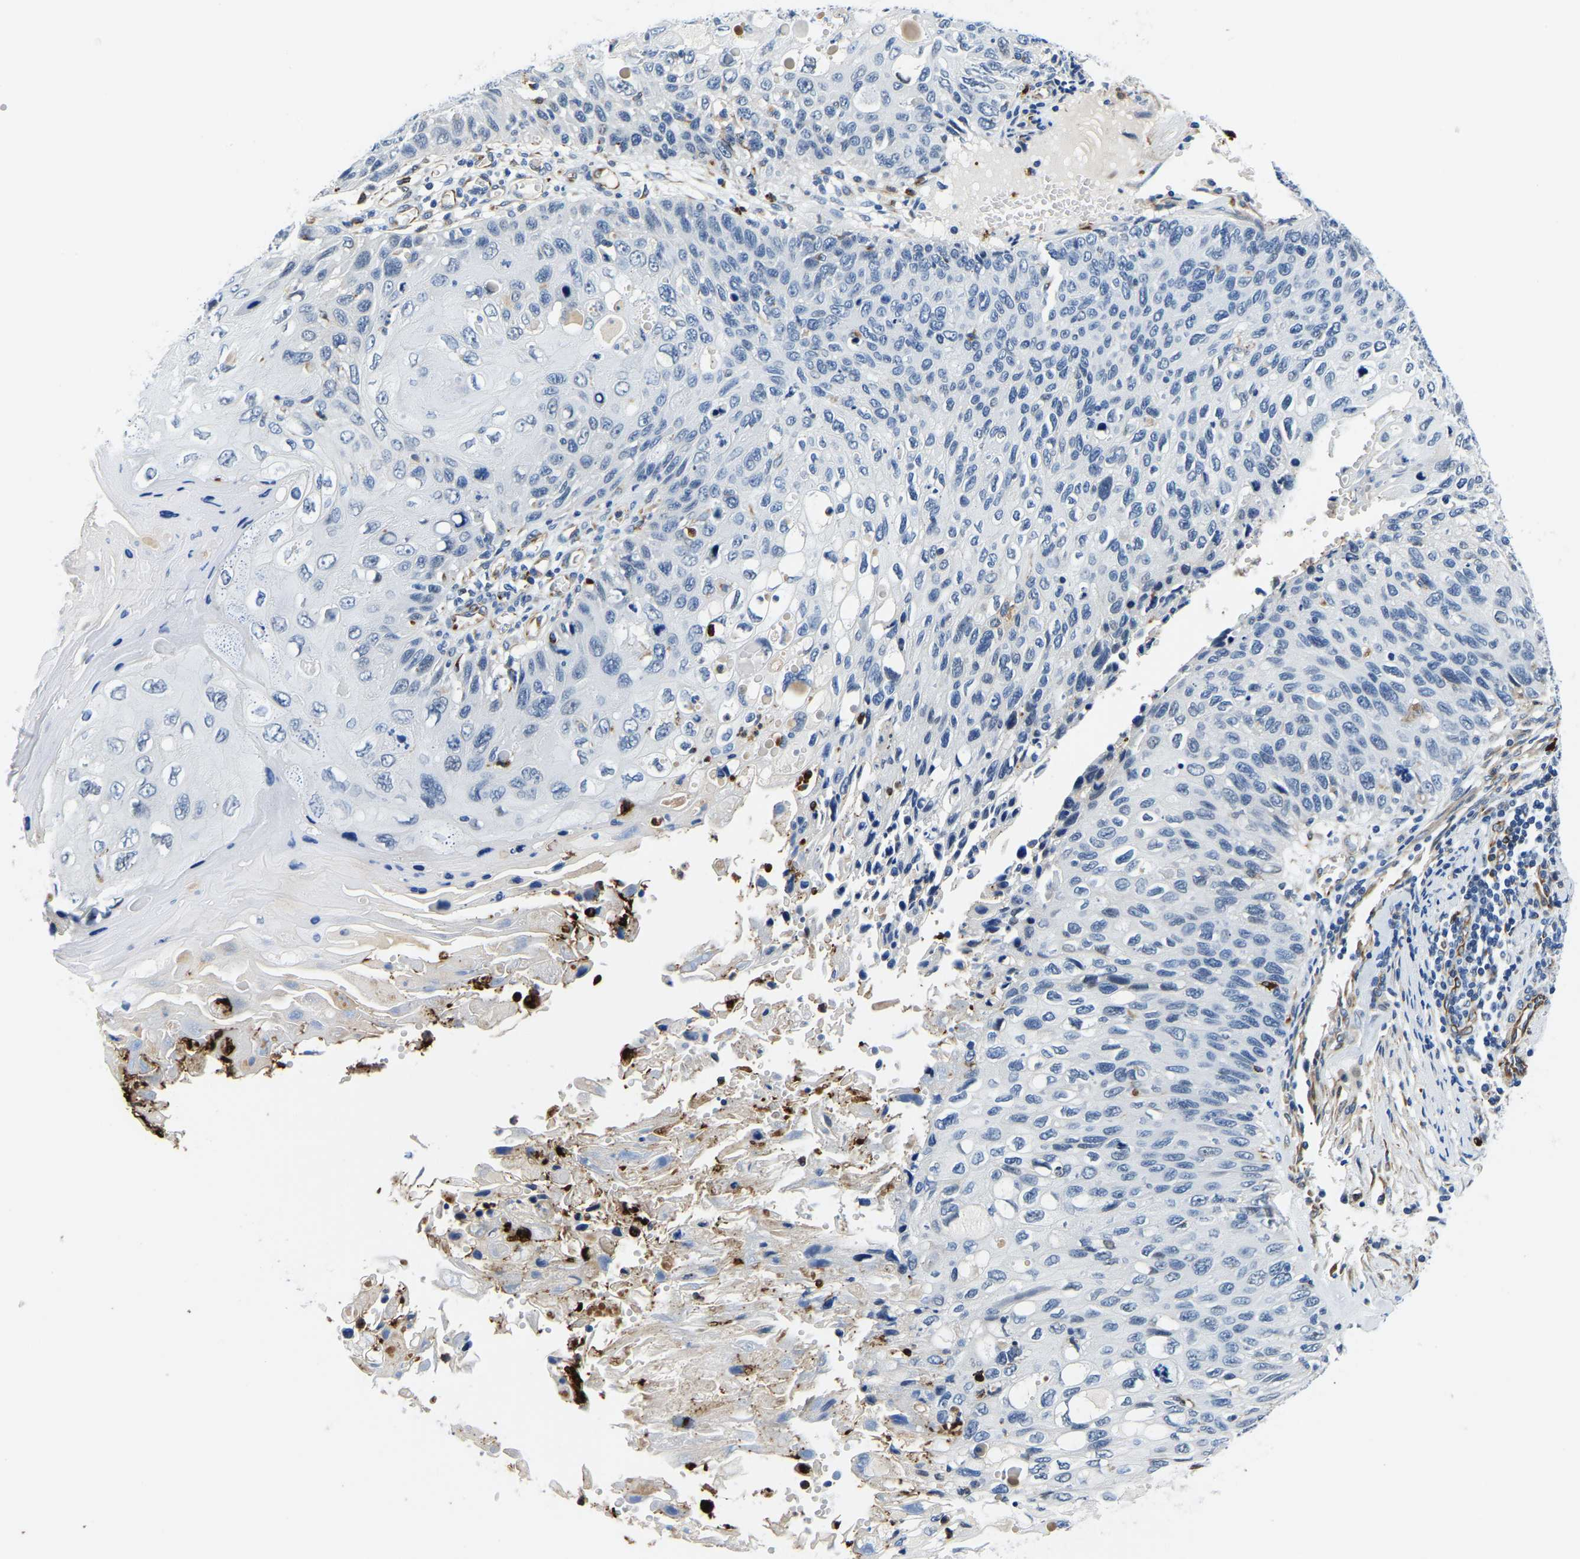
{"staining": {"intensity": "negative", "quantity": "none", "location": "none"}, "tissue": "cervical cancer", "cell_type": "Tumor cells", "image_type": "cancer", "snomed": [{"axis": "morphology", "description": "Squamous cell carcinoma, NOS"}, {"axis": "topography", "description": "Cervix"}], "caption": "A histopathology image of human cervical squamous cell carcinoma is negative for staining in tumor cells.", "gene": "MS4A3", "patient": {"sex": "female", "age": 70}}